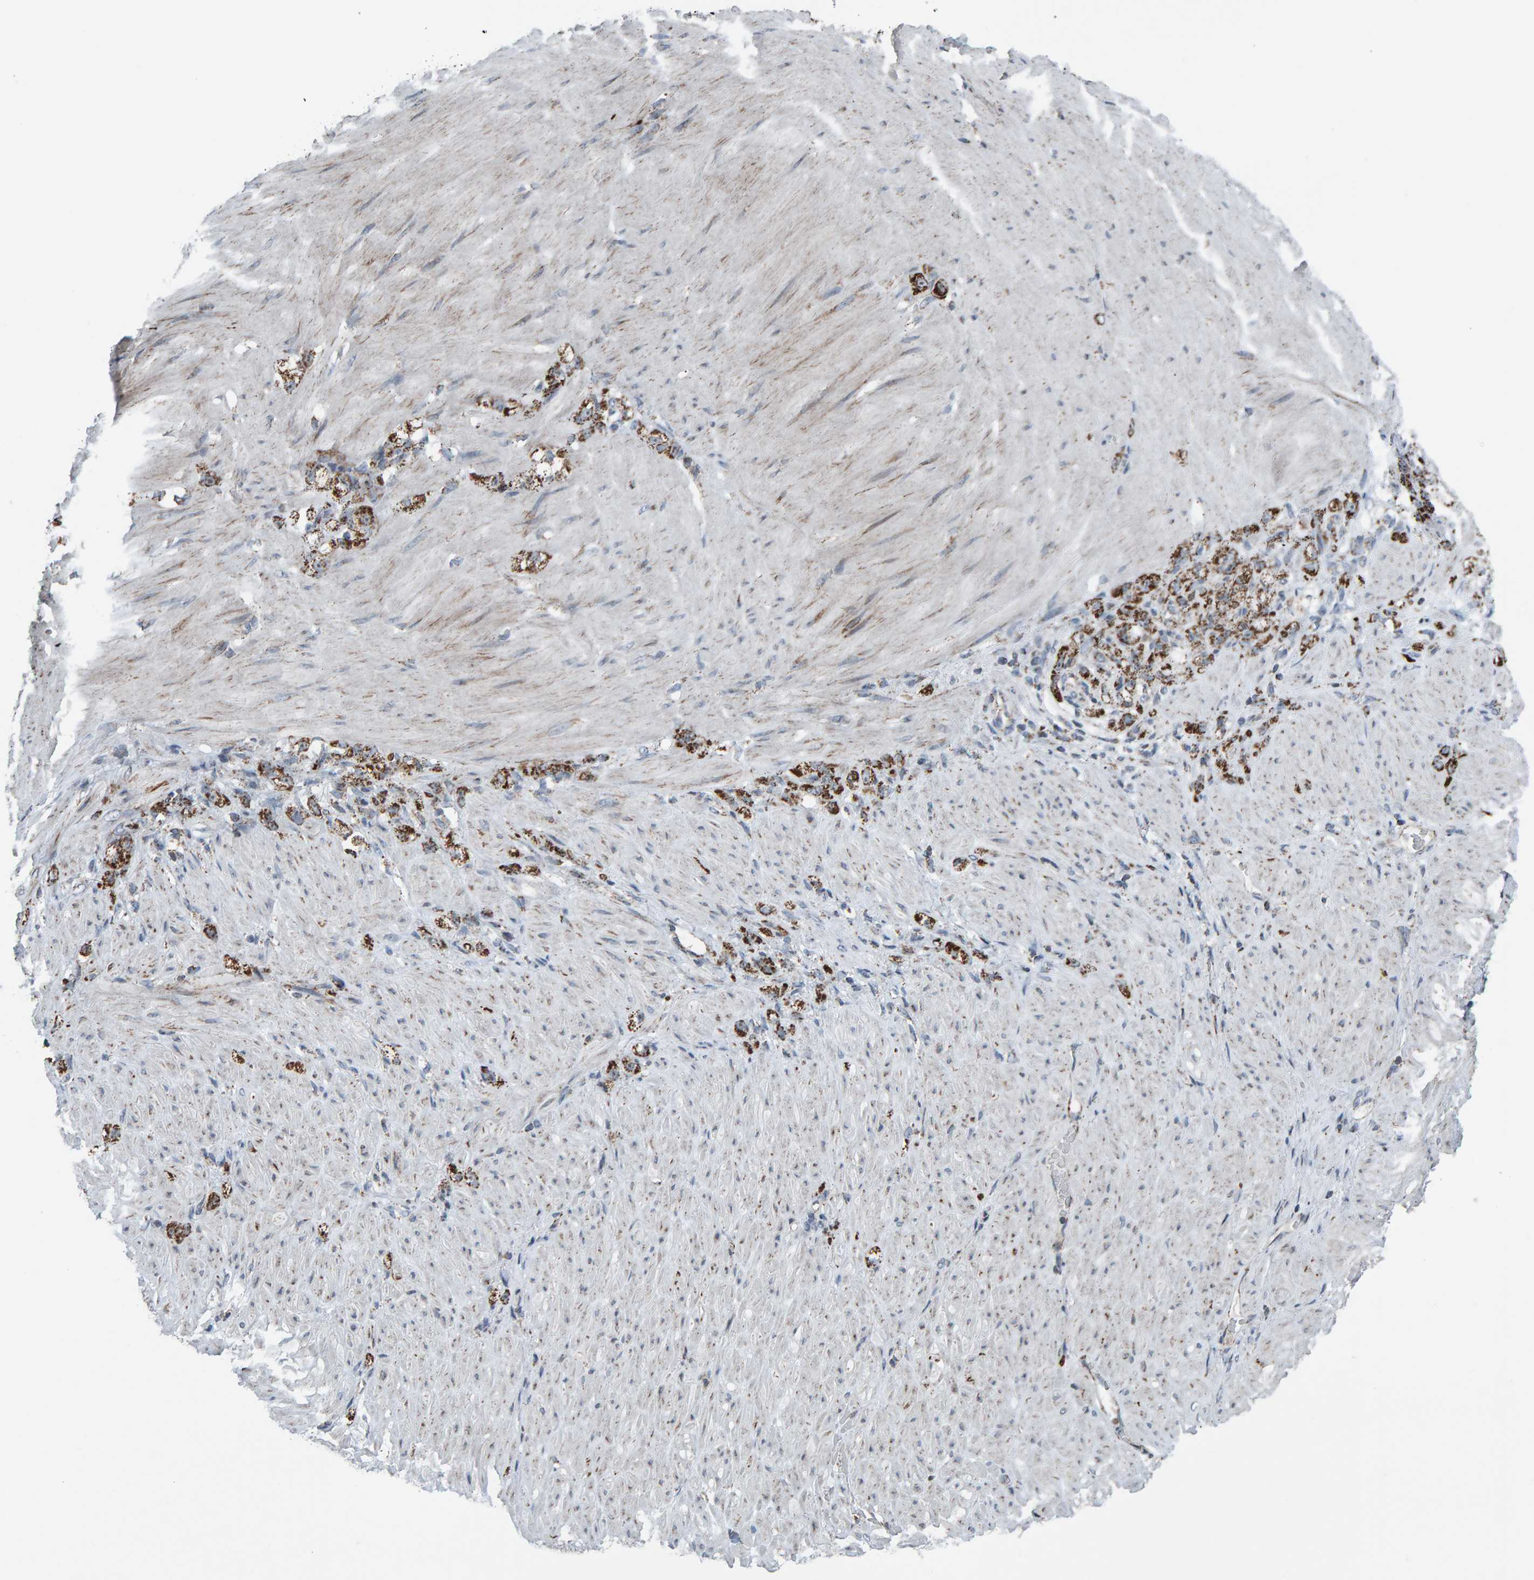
{"staining": {"intensity": "strong", "quantity": ">75%", "location": "cytoplasmic/membranous"}, "tissue": "stomach cancer", "cell_type": "Tumor cells", "image_type": "cancer", "snomed": [{"axis": "morphology", "description": "Normal tissue, NOS"}, {"axis": "morphology", "description": "Adenocarcinoma, NOS"}, {"axis": "topography", "description": "Stomach"}], "caption": "Immunohistochemical staining of human adenocarcinoma (stomach) shows high levels of strong cytoplasmic/membranous expression in approximately >75% of tumor cells.", "gene": "ZNF48", "patient": {"sex": "male", "age": 82}}